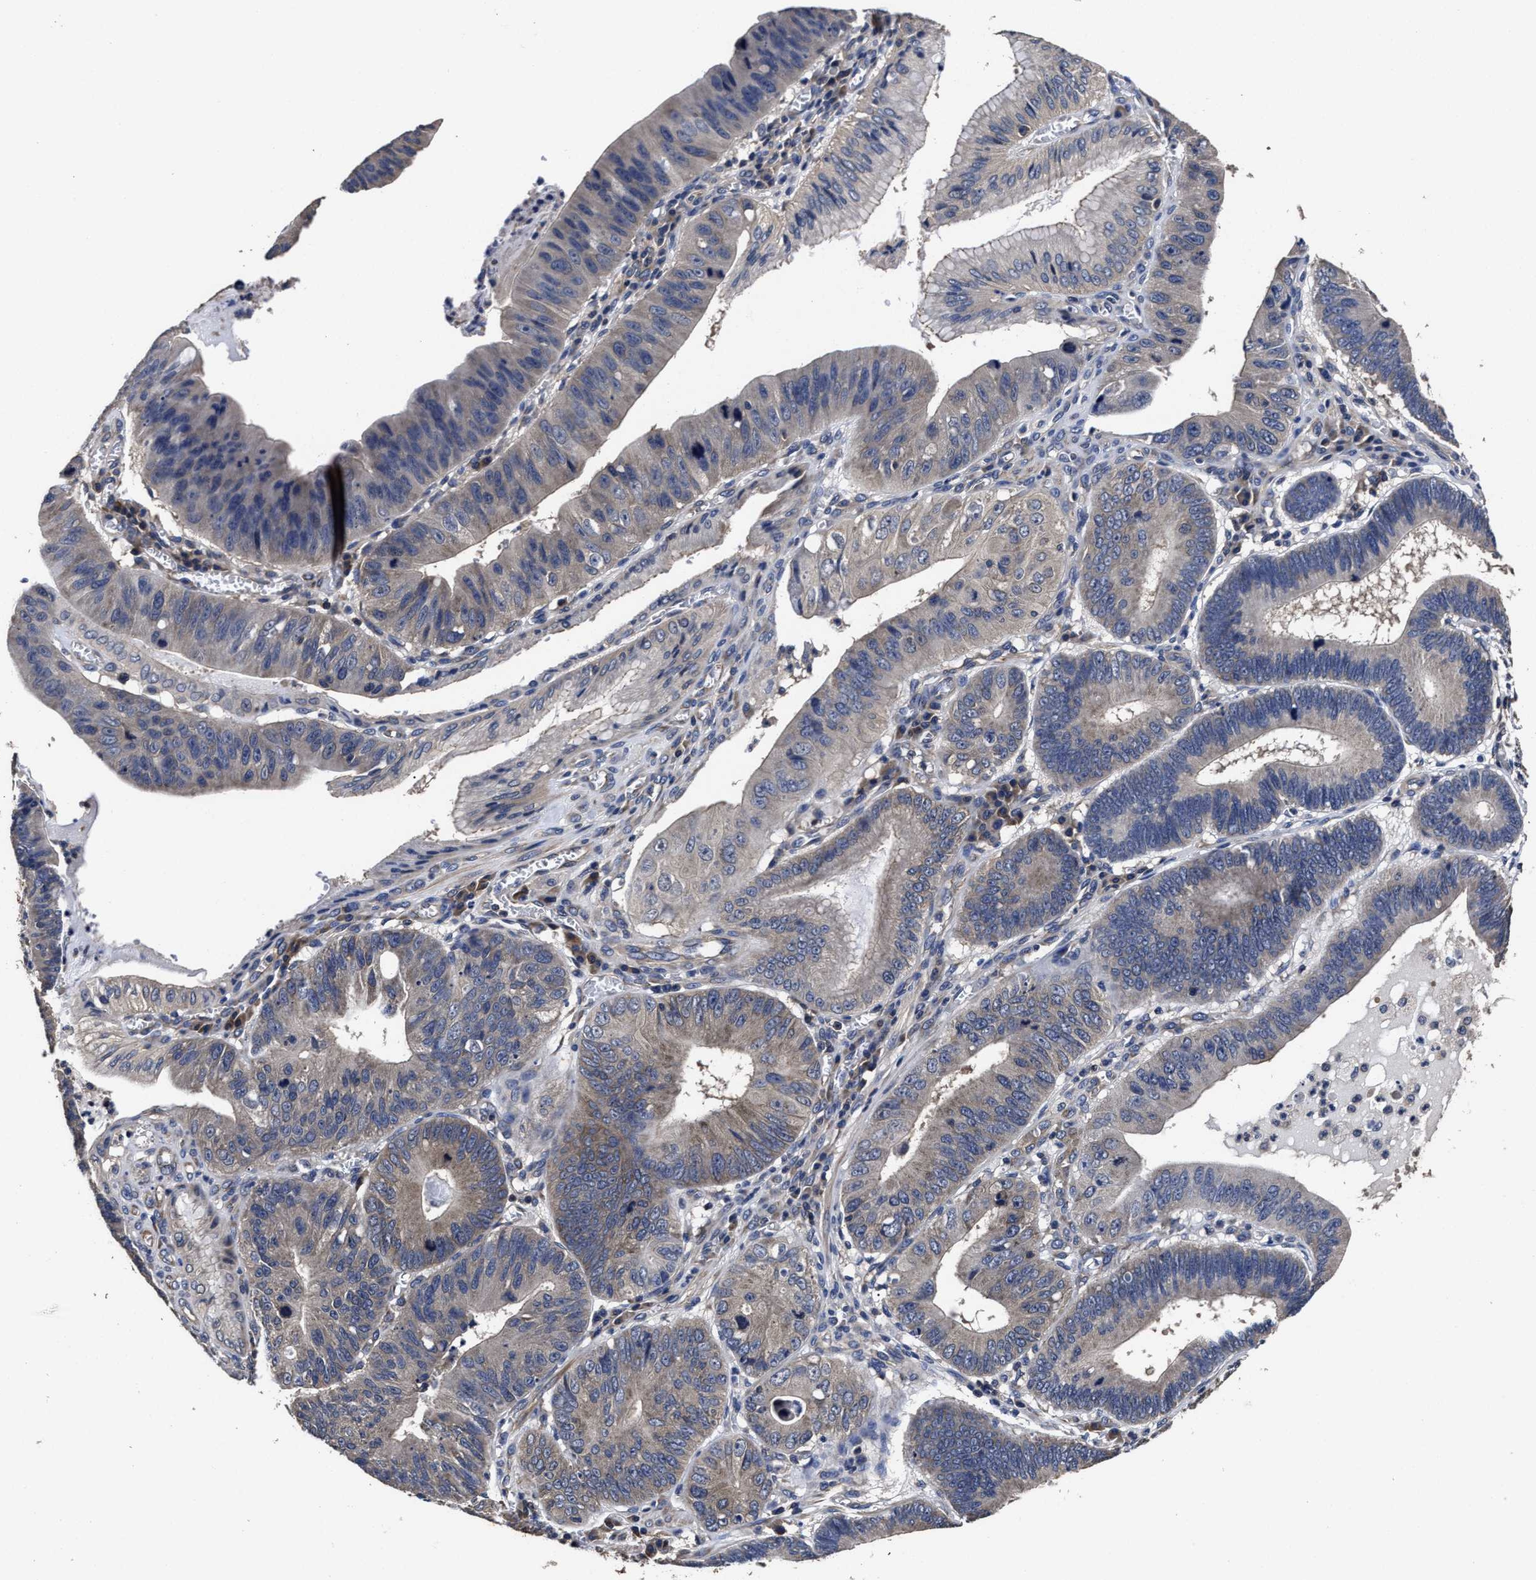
{"staining": {"intensity": "negative", "quantity": "none", "location": "none"}, "tissue": "stomach cancer", "cell_type": "Tumor cells", "image_type": "cancer", "snomed": [{"axis": "morphology", "description": "Adenocarcinoma, NOS"}, {"axis": "topography", "description": "Stomach"}], "caption": "This is a photomicrograph of immunohistochemistry (IHC) staining of stomach cancer (adenocarcinoma), which shows no staining in tumor cells.", "gene": "AVEN", "patient": {"sex": "male", "age": 59}}